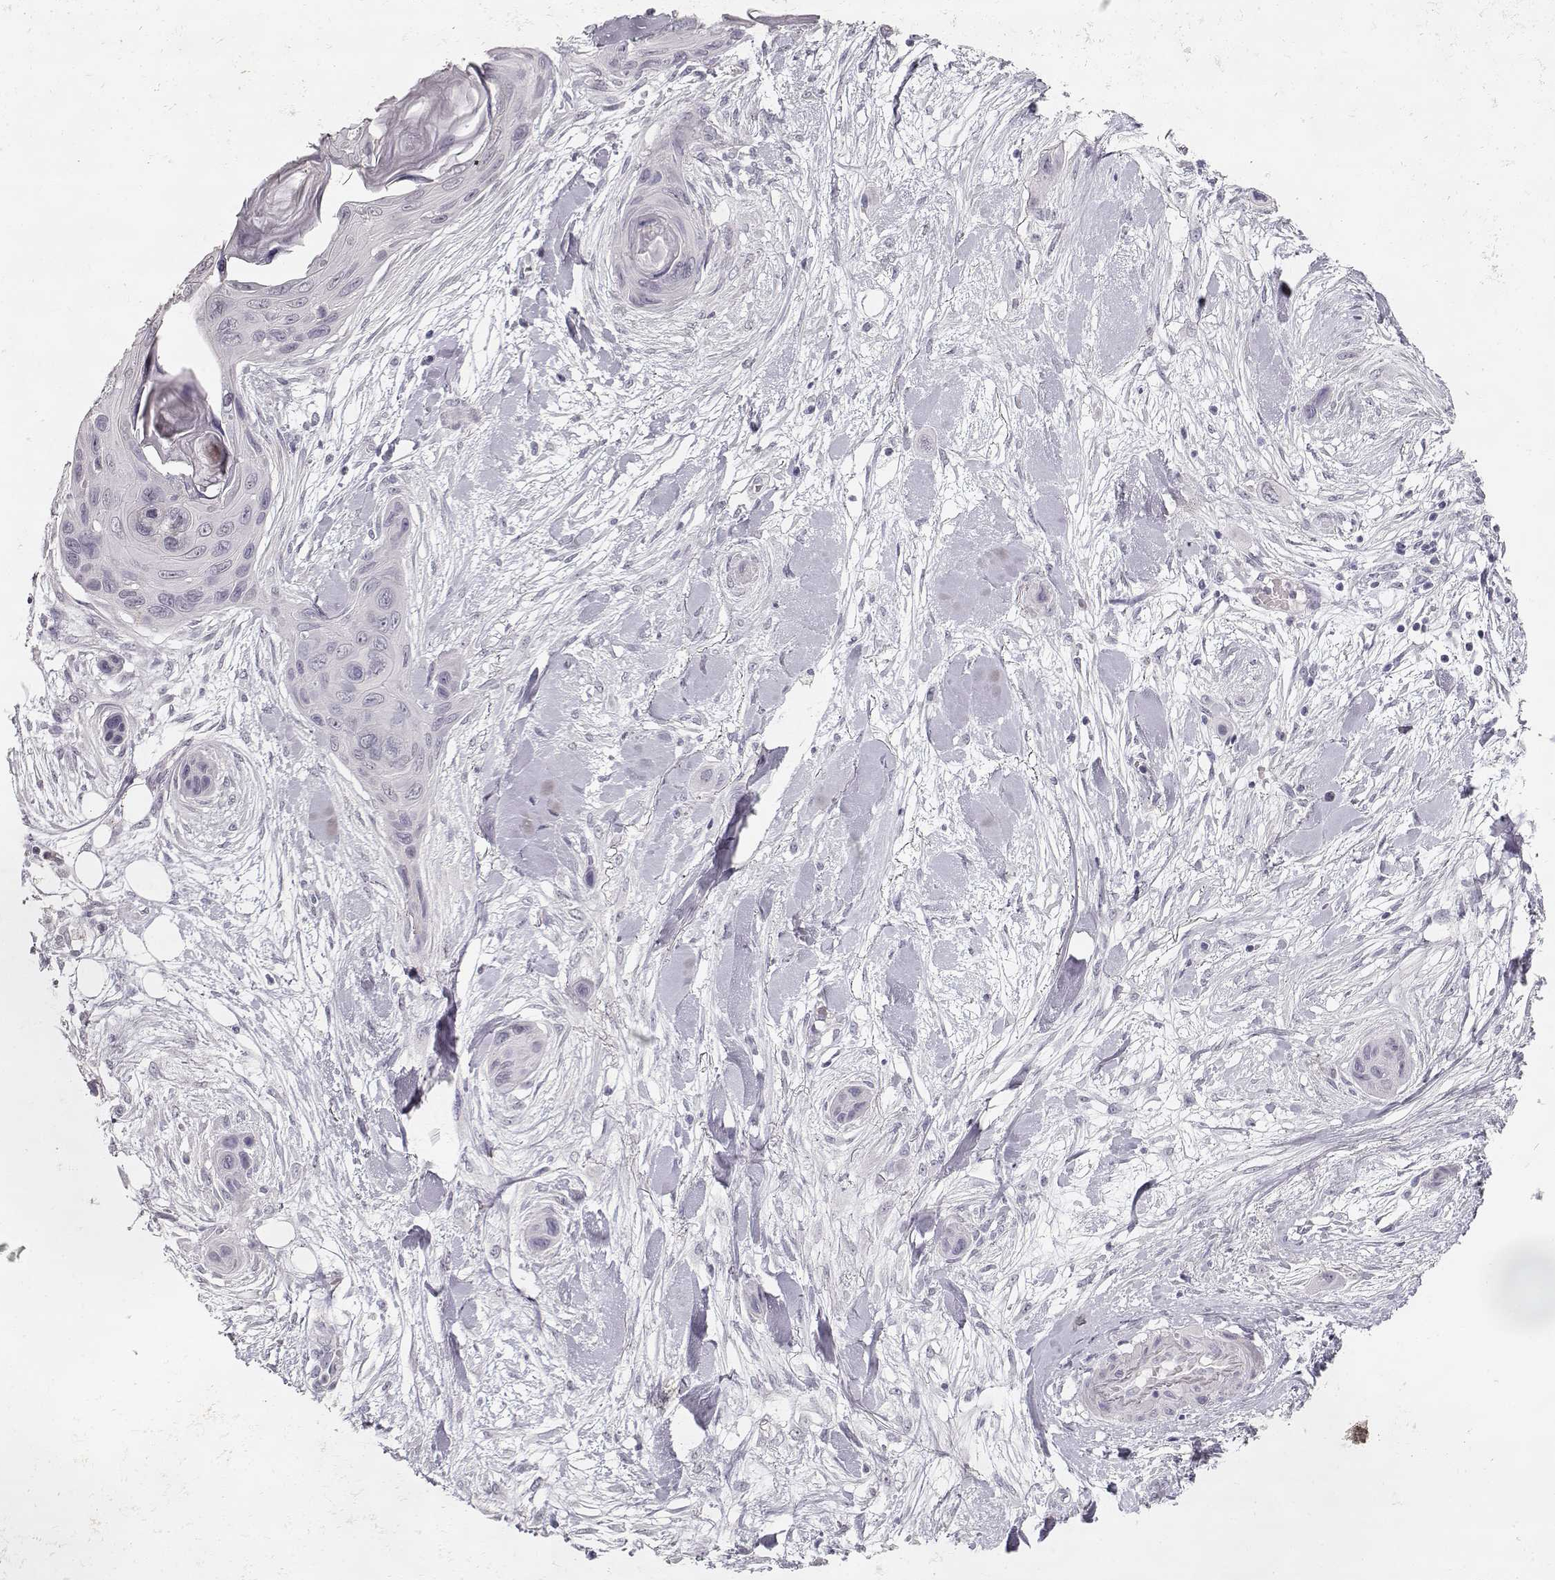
{"staining": {"intensity": "negative", "quantity": "none", "location": "none"}, "tissue": "skin cancer", "cell_type": "Tumor cells", "image_type": "cancer", "snomed": [{"axis": "morphology", "description": "Squamous cell carcinoma, NOS"}, {"axis": "topography", "description": "Skin"}], "caption": "The immunohistochemistry (IHC) photomicrograph has no significant staining in tumor cells of squamous cell carcinoma (skin) tissue.", "gene": "TPH2", "patient": {"sex": "male", "age": 82}}